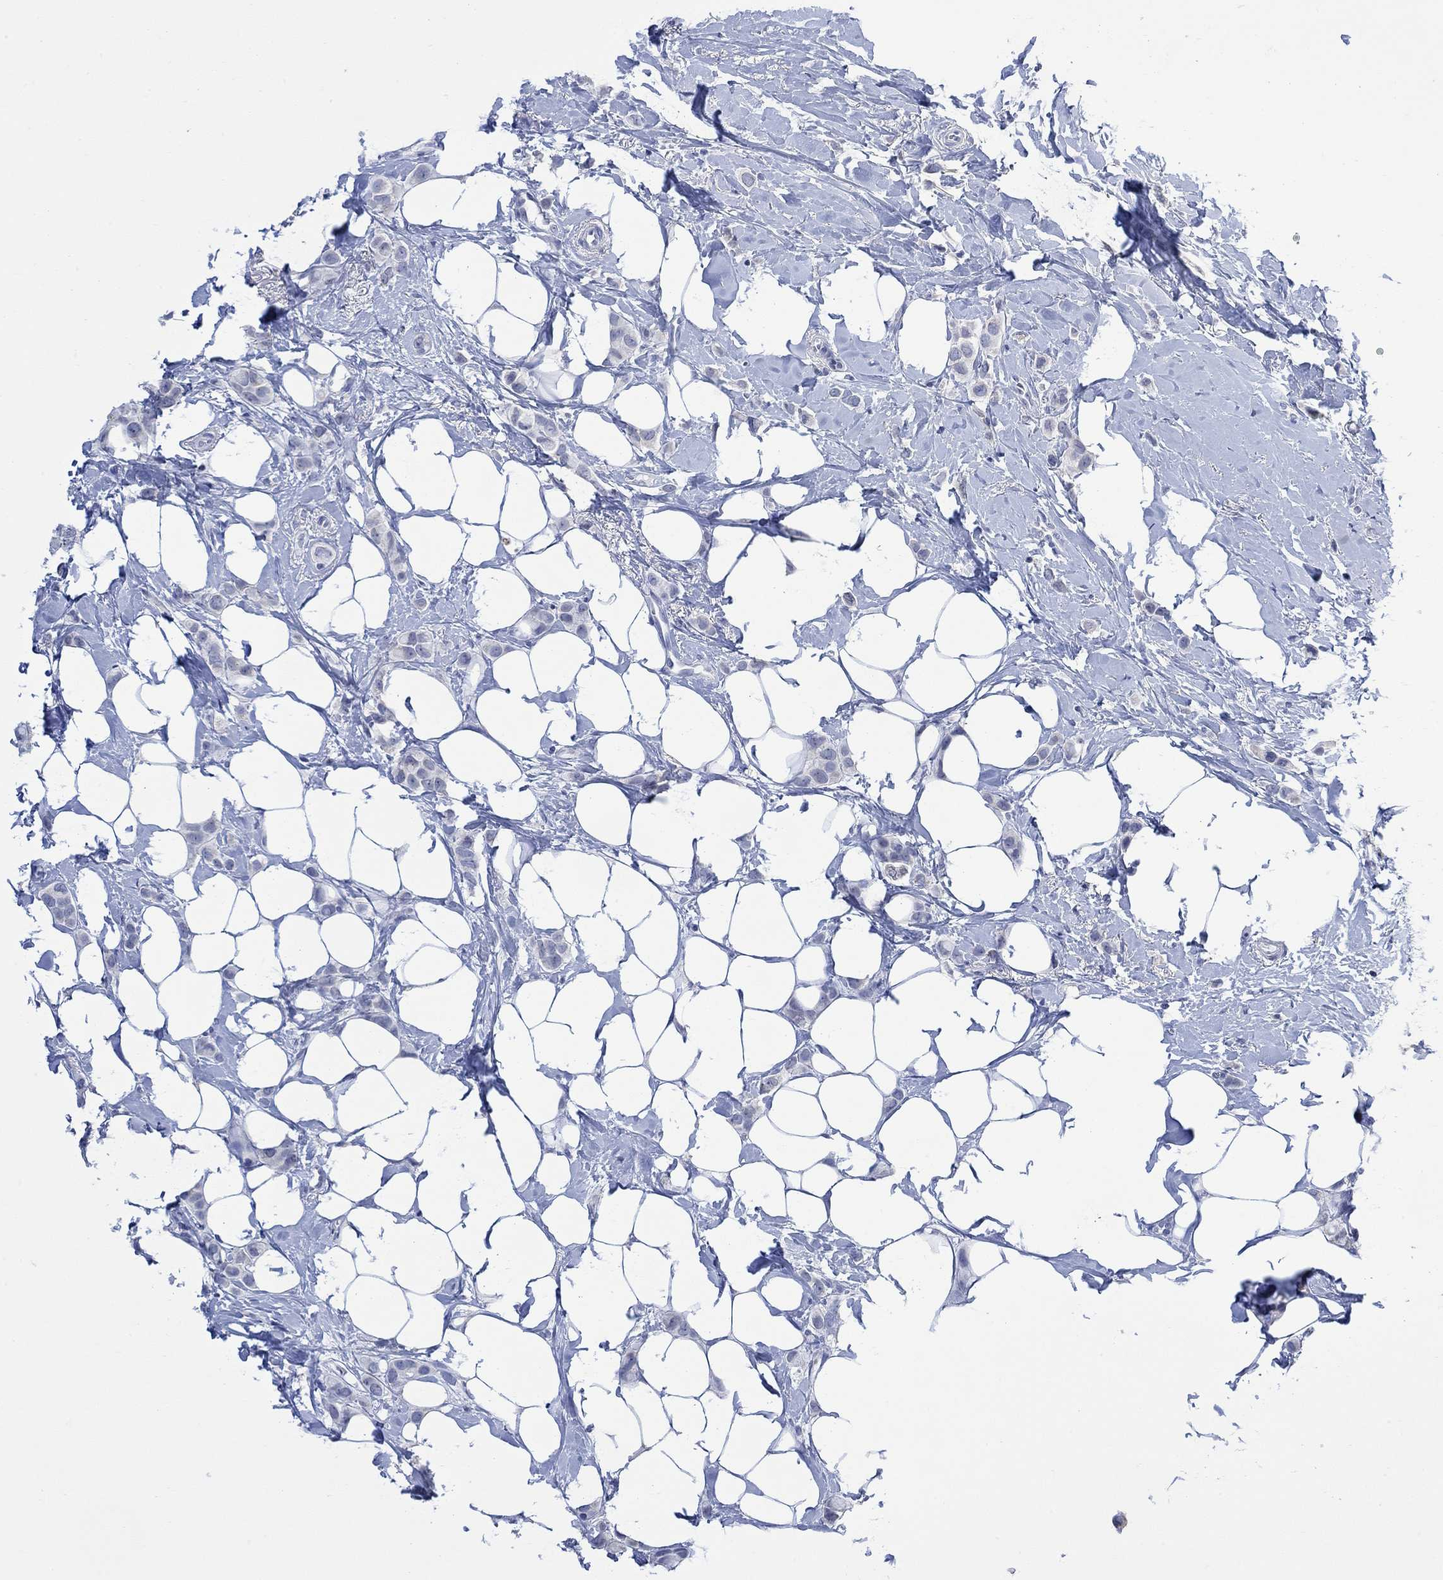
{"staining": {"intensity": "negative", "quantity": "none", "location": "none"}, "tissue": "breast cancer", "cell_type": "Tumor cells", "image_type": "cancer", "snomed": [{"axis": "morphology", "description": "Lobular carcinoma"}, {"axis": "topography", "description": "Breast"}], "caption": "This histopathology image is of breast cancer (lobular carcinoma) stained with immunohistochemistry (IHC) to label a protein in brown with the nuclei are counter-stained blue. There is no staining in tumor cells.", "gene": "FBP2", "patient": {"sex": "female", "age": 66}}